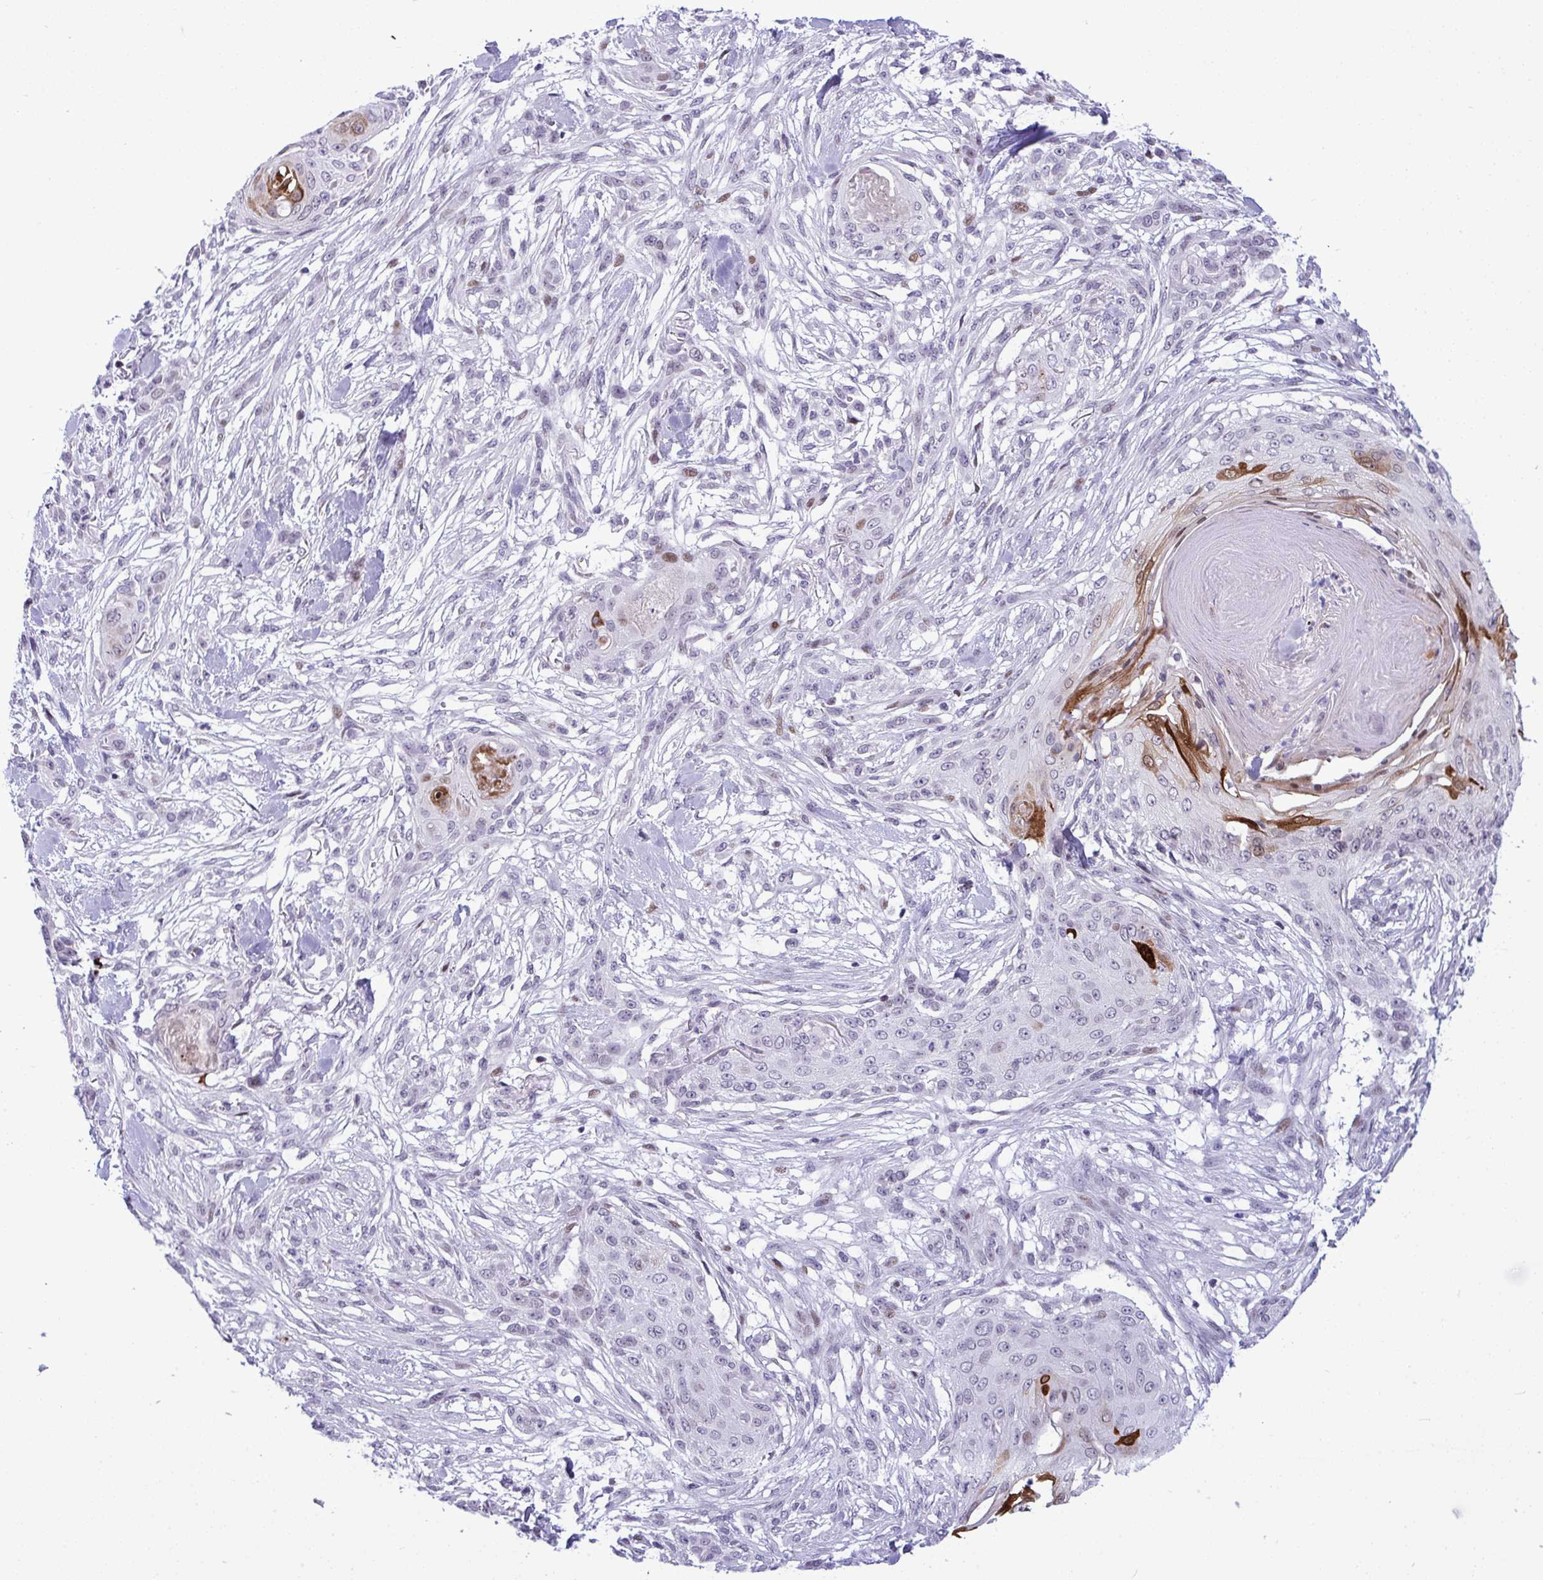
{"staining": {"intensity": "negative", "quantity": "none", "location": "none"}, "tissue": "skin cancer", "cell_type": "Tumor cells", "image_type": "cancer", "snomed": [{"axis": "morphology", "description": "Squamous cell carcinoma, NOS"}, {"axis": "topography", "description": "Skin"}], "caption": "Immunohistochemical staining of skin squamous cell carcinoma displays no significant positivity in tumor cells.", "gene": "ZFHX3", "patient": {"sex": "female", "age": 59}}